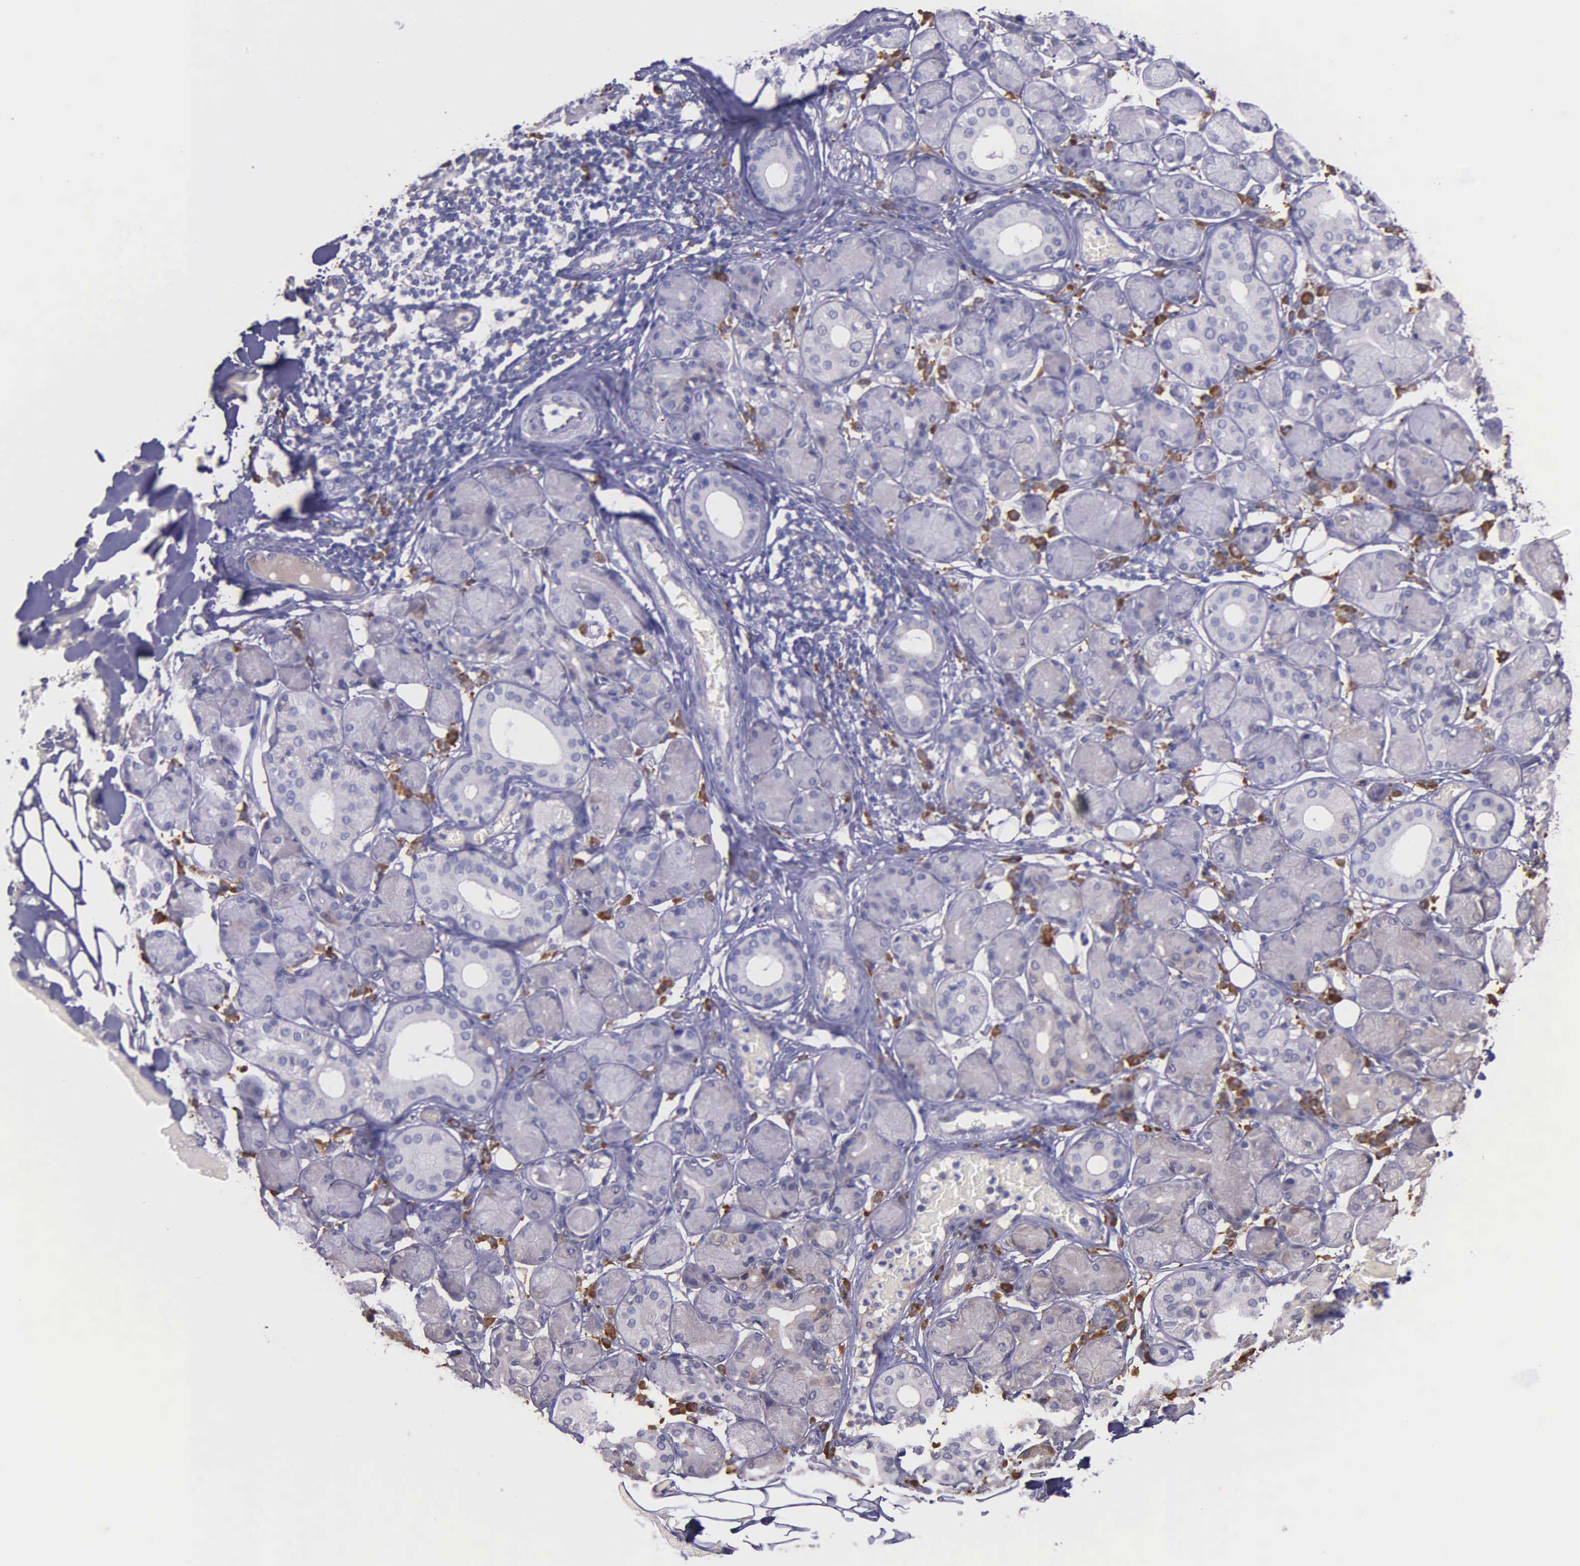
{"staining": {"intensity": "negative", "quantity": "none", "location": "none"}, "tissue": "salivary gland", "cell_type": "Glandular cells", "image_type": "normal", "snomed": [{"axis": "morphology", "description": "Normal tissue, NOS"}, {"axis": "topography", "description": "Salivary gland"}, {"axis": "topography", "description": "Peripheral nerve tissue"}], "caption": "Immunohistochemistry image of unremarkable salivary gland stained for a protein (brown), which shows no expression in glandular cells. (Stains: DAB immunohistochemistry (IHC) with hematoxylin counter stain, Microscopy: brightfield microscopy at high magnification).", "gene": "ZC3H12B", "patient": {"sex": "male", "age": 62}}